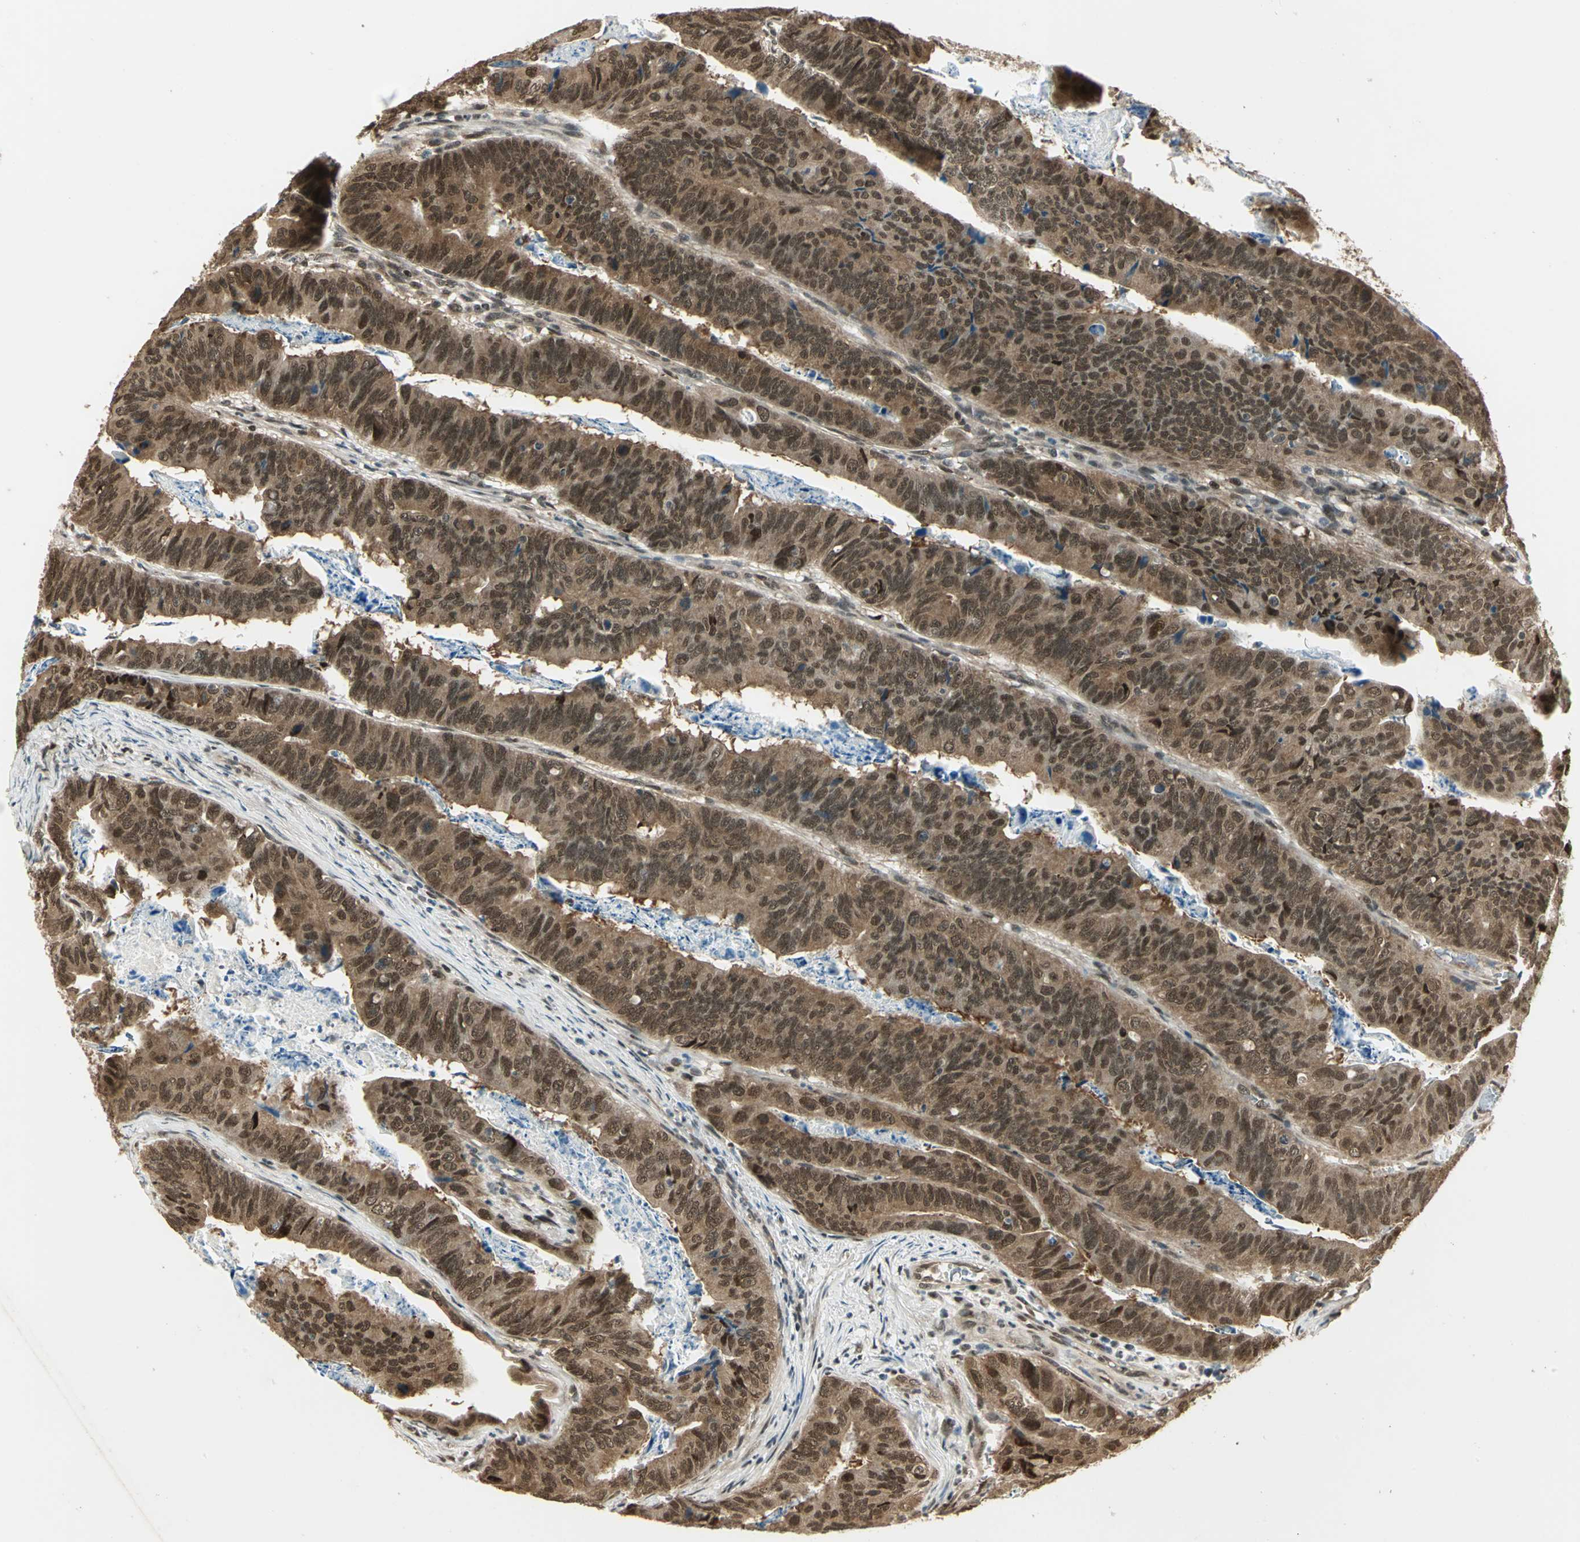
{"staining": {"intensity": "moderate", "quantity": ">75%", "location": "cytoplasmic/membranous,nuclear"}, "tissue": "stomach cancer", "cell_type": "Tumor cells", "image_type": "cancer", "snomed": [{"axis": "morphology", "description": "Adenocarcinoma, NOS"}, {"axis": "topography", "description": "Stomach, lower"}], "caption": "About >75% of tumor cells in human stomach cancer reveal moderate cytoplasmic/membranous and nuclear protein staining as visualized by brown immunohistochemical staining.", "gene": "PSMC3", "patient": {"sex": "male", "age": 77}}